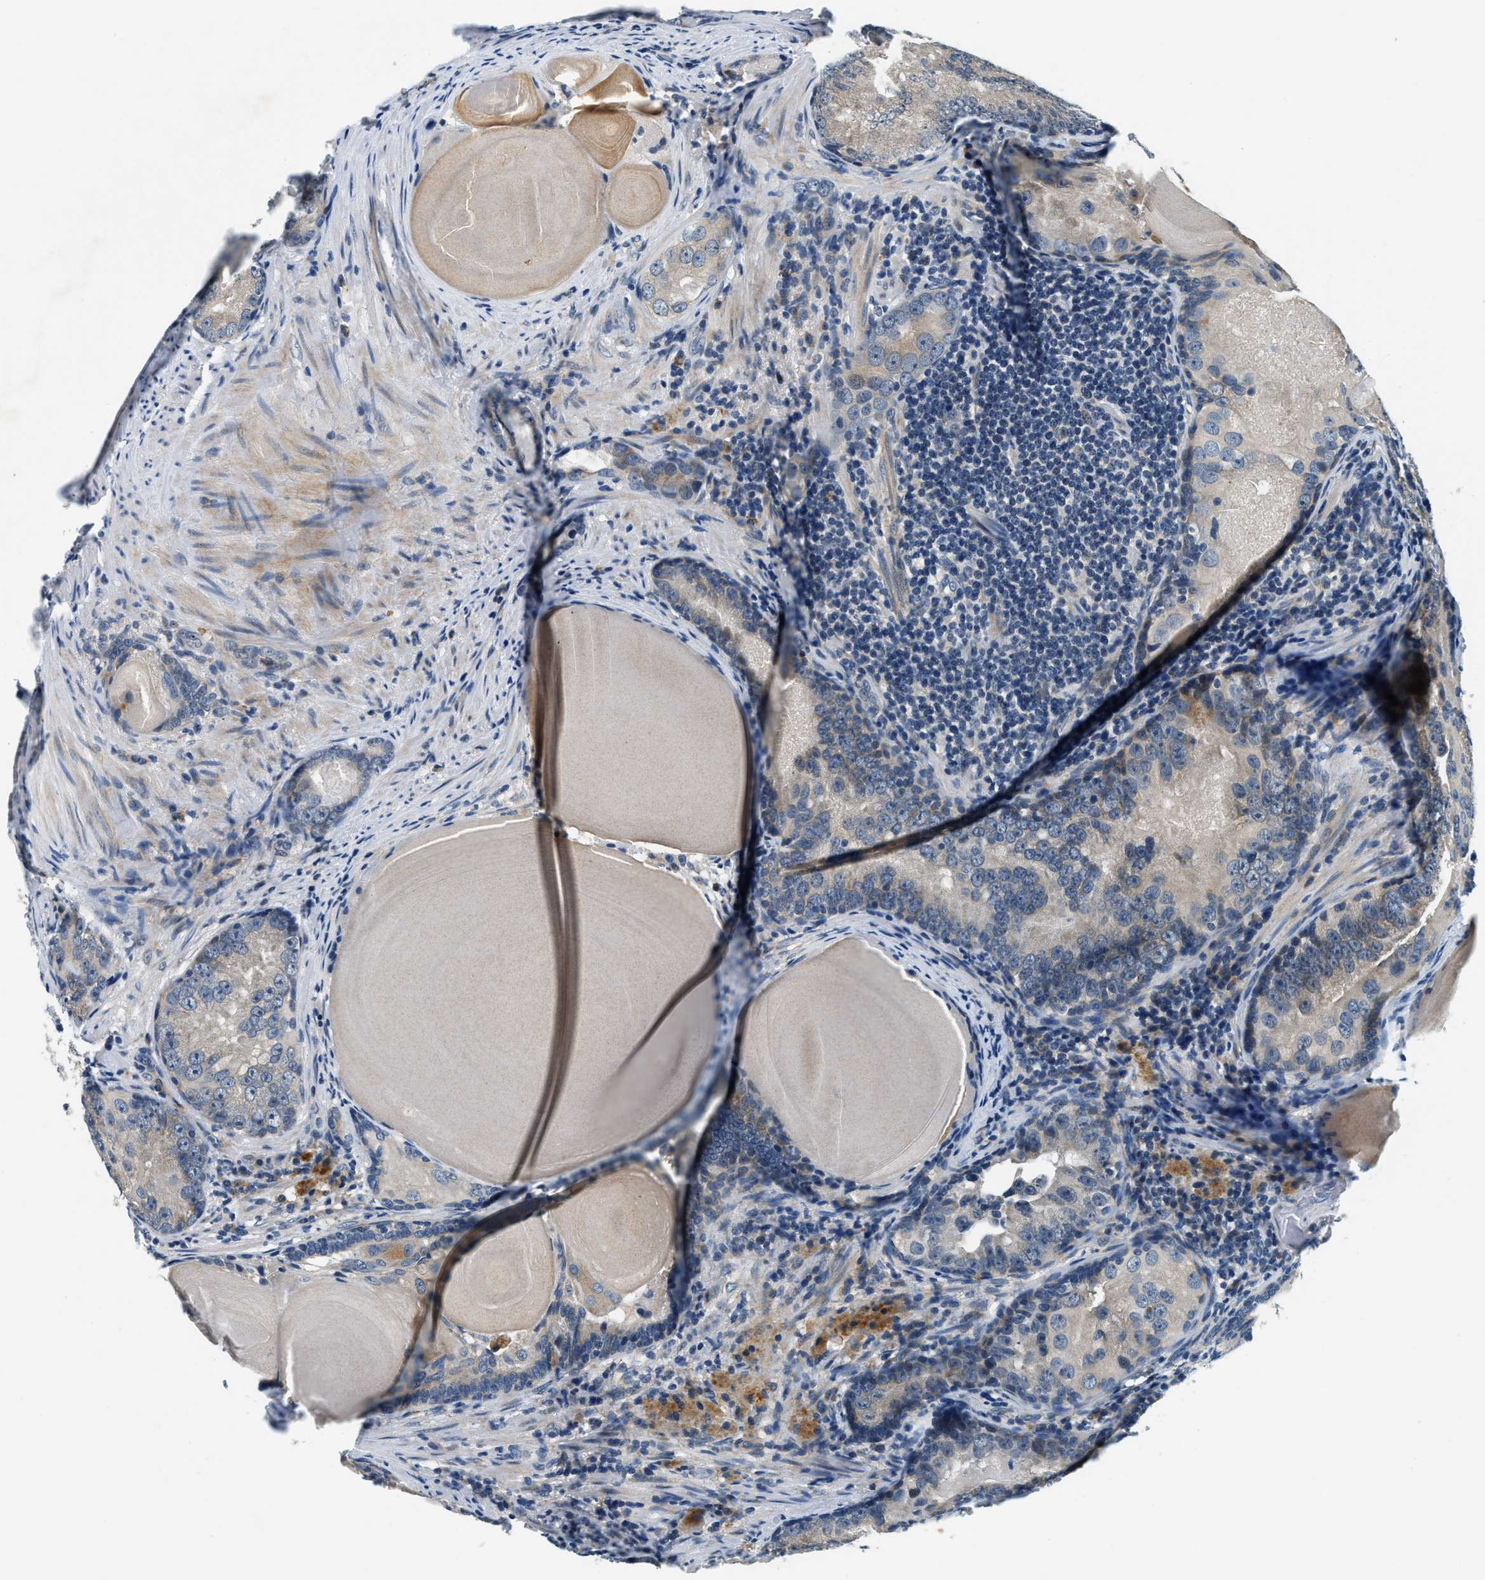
{"staining": {"intensity": "negative", "quantity": "none", "location": "none"}, "tissue": "prostate cancer", "cell_type": "Tumor cells", "image_type": "cancer", "snomed": [{"axis": "morphology", "description": "Adenocarcinoma, High grade"}, {"axis": "topography", "description": "Prostate"}], "caption": "DAB (3,3'-diaminobenzidine) immunohistochemical staining of human prostate high-grade adenocarcinoma shows no significant positivity in tumor cells.", "gene": "YAE1", "patient": {"sex": "male", "age": 66}}